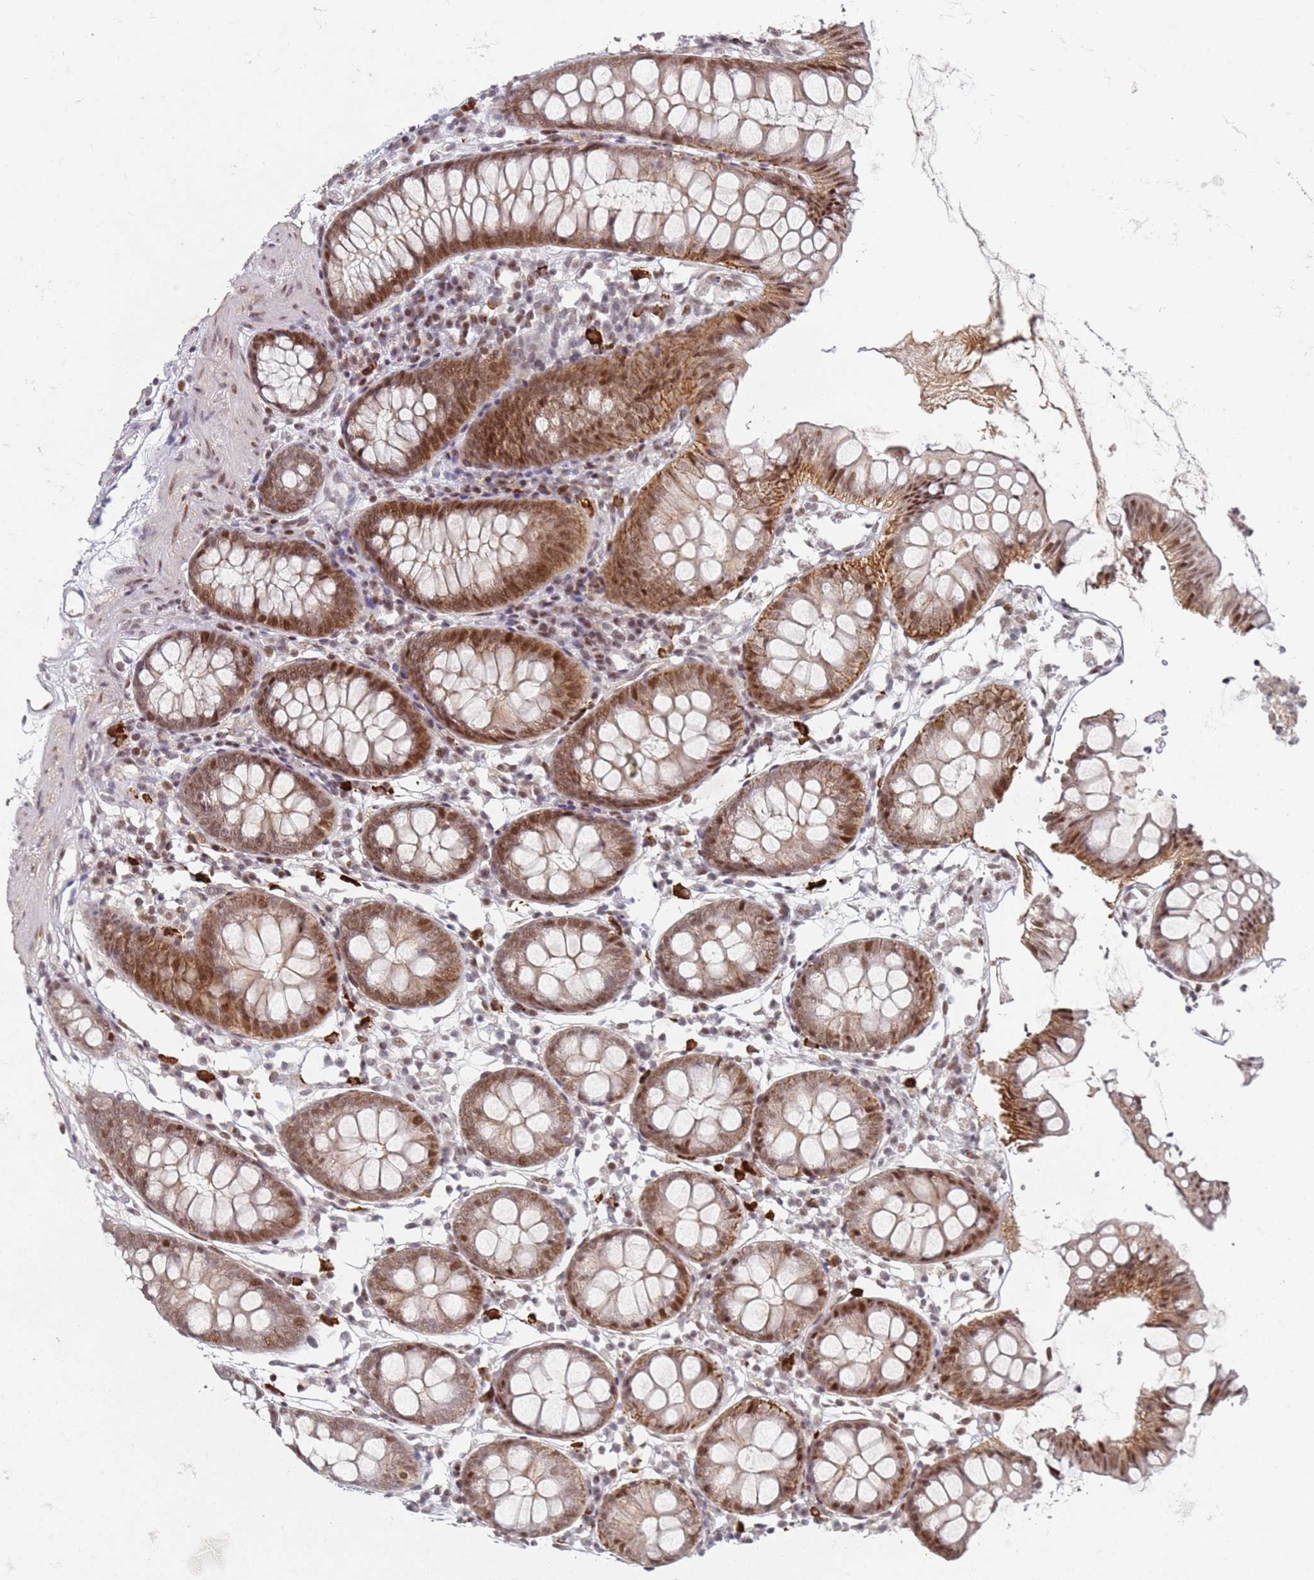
{"staining": {"intensity": "moderate", "quantity": ">75%", "location": "cytoplasmic/membranous"}, "tissue": "colon", "cell_type": "Endothelial cells", "image_type": "normal", "snomed": [{"axis": "morphology", "description": "Normal tissue, NOS"}, {"axis": "topography", "description": "Colon"}], "caption": "The image exhibits staining of unremarkable colon, revealing moderate cytoplasmic/membranous protein expression (brown color) within endothelial cells.", "gene": "ATF6B", "patient": {"sex": "female", "age": 84}}